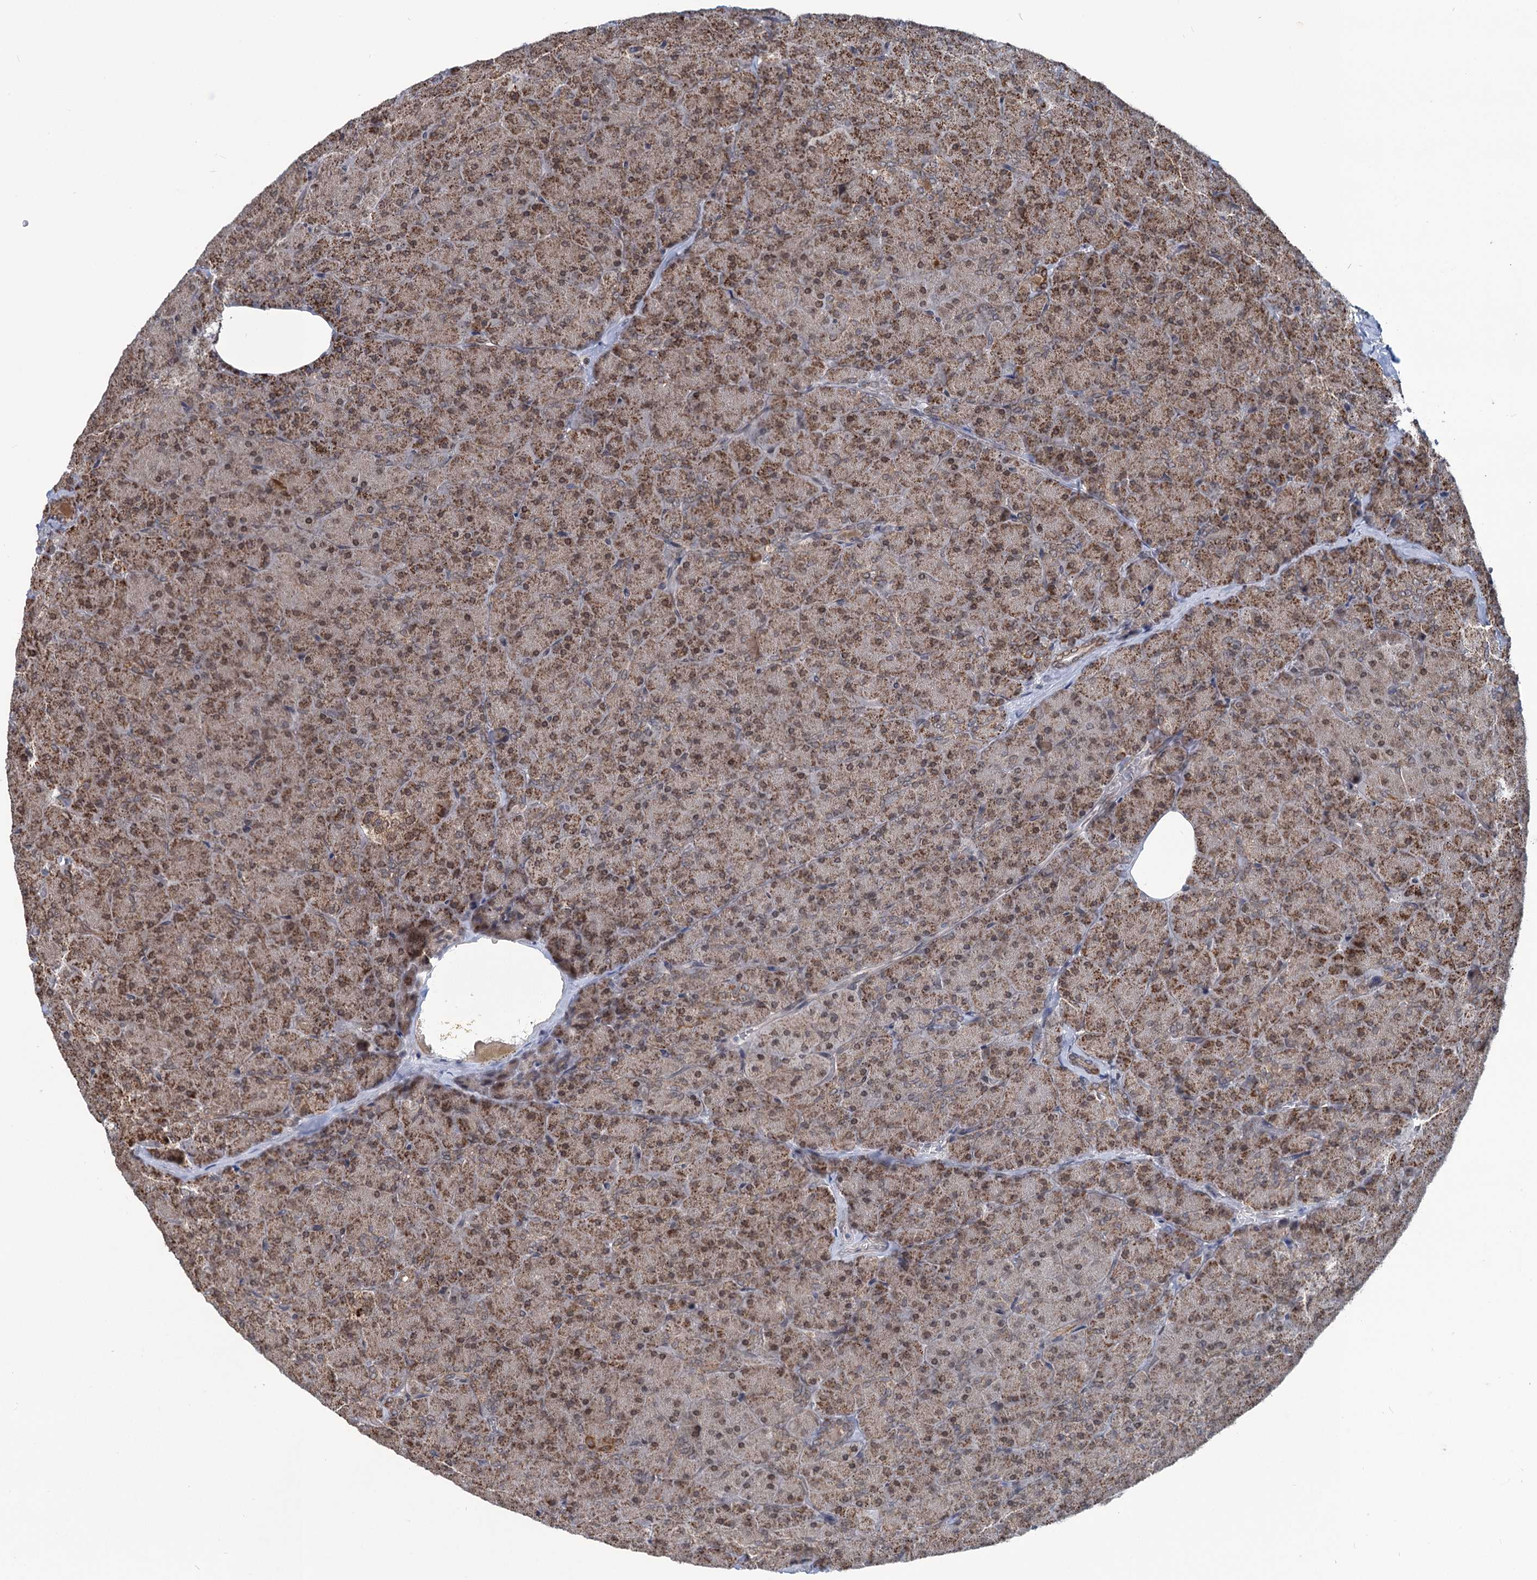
{"staining": {"intensity": "moderate", "quantity": ">75%", "location": "cytoplasmic/membranous,nuclear"}, "tissue": "pancreas", "cell_type": "Exocrine glandular cells", "image_type": "normal", "snomed": [{"axis": "morphology", "description": "Normal tissue, NOS"}, {"axis": "topography", "description": "Pancreas"}], "caption": "An immunohistochemistry photomicrograph of unremarkable tissue is shown. Protein staining in brown labels moderate cytoplasmic/membranous,nuclear positivity in pancreas within exocrine glandular cells. Ihc stains the protein of interest in brown and the nuclei are stained blue.", "gene": "PHC3", "patient": {"sex": "male", "age": 36}}